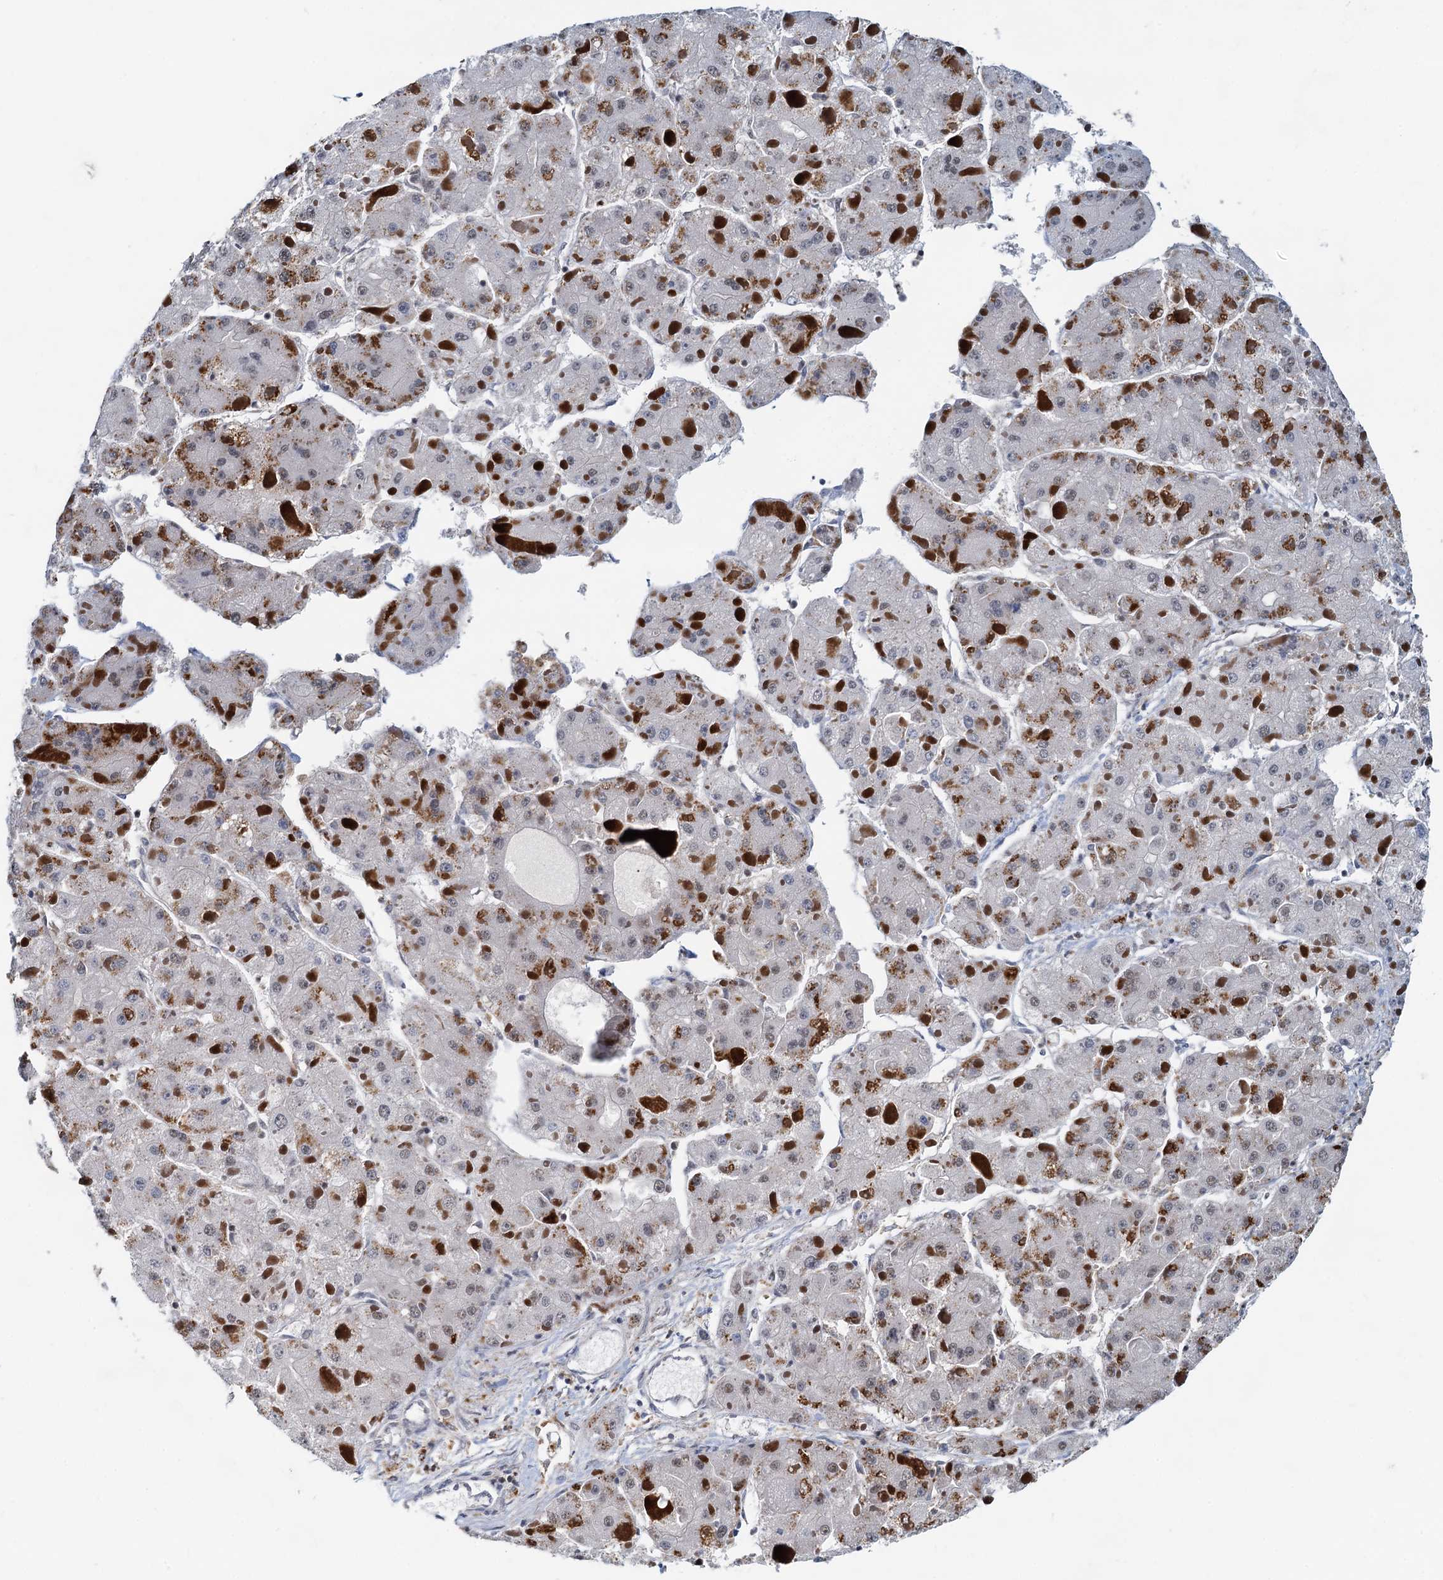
{"staining": {"intensity": "moderate", "quantity": "25%-75%", "location": "nuclear"}, "tissue": "liver cancer", "cell_type": "Tumor cells", "image_type": "cancer", "snomed": [{"axis": "morphology", "description": "Carcinoma, Hepatocellular, NOS"}, {"axis": "topography", "description": "Liver"}], "caption": "A high-resolution image shows immunohistochemistry staining of hepatocellular carcinoma (liver), which shows moderate nuclear staining in about 25%-75% of tumor cells. (DAB (3,3'-diaminobenzidine) IHC with brightfield microscopy, high magnification).", "gene": "RBM26", "patient": {"sex": "female", "age": 73}}